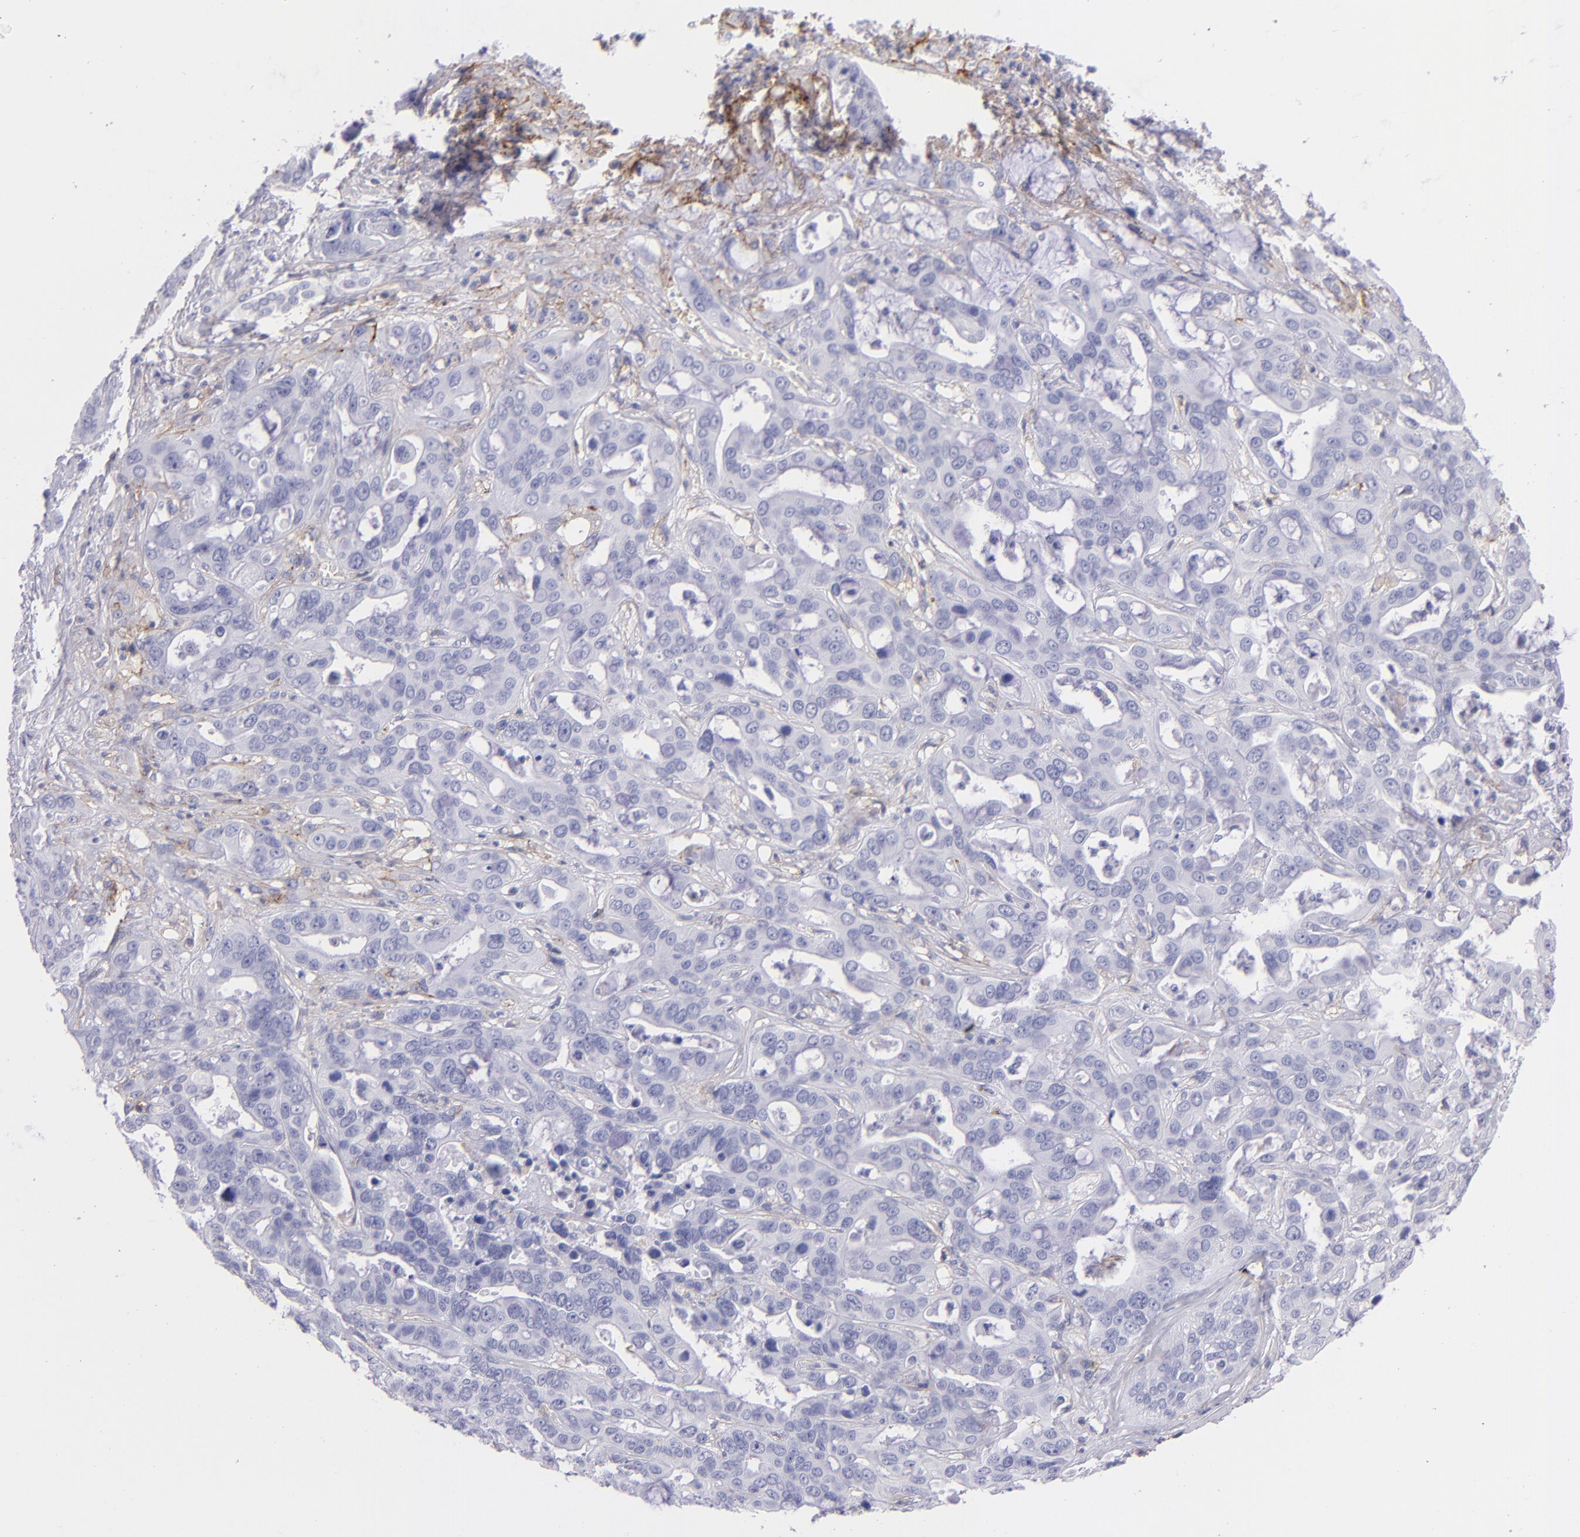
{"staining": {"intensity": "negative", "quantity": "none", "location": "none"}, "tissue": "liver cancer", "cell_type": "Tumor cells", "image_type": "cancer", "snomed": [{"axis": "morphology", "description": "Cholangiocarcinoma"}, {"axis": "topography", "description": "Liver"}], "caption": "Tumor cells show no significant protein staining in liver cholangiocarcinoma. The staining is performed using DAB (3,3'-diaminobenzidine) brown chromogen with nuclei counter-stained in using hematoxylin.", "gene": "CD81", "patient": {"sex": "female", "age": 65}}